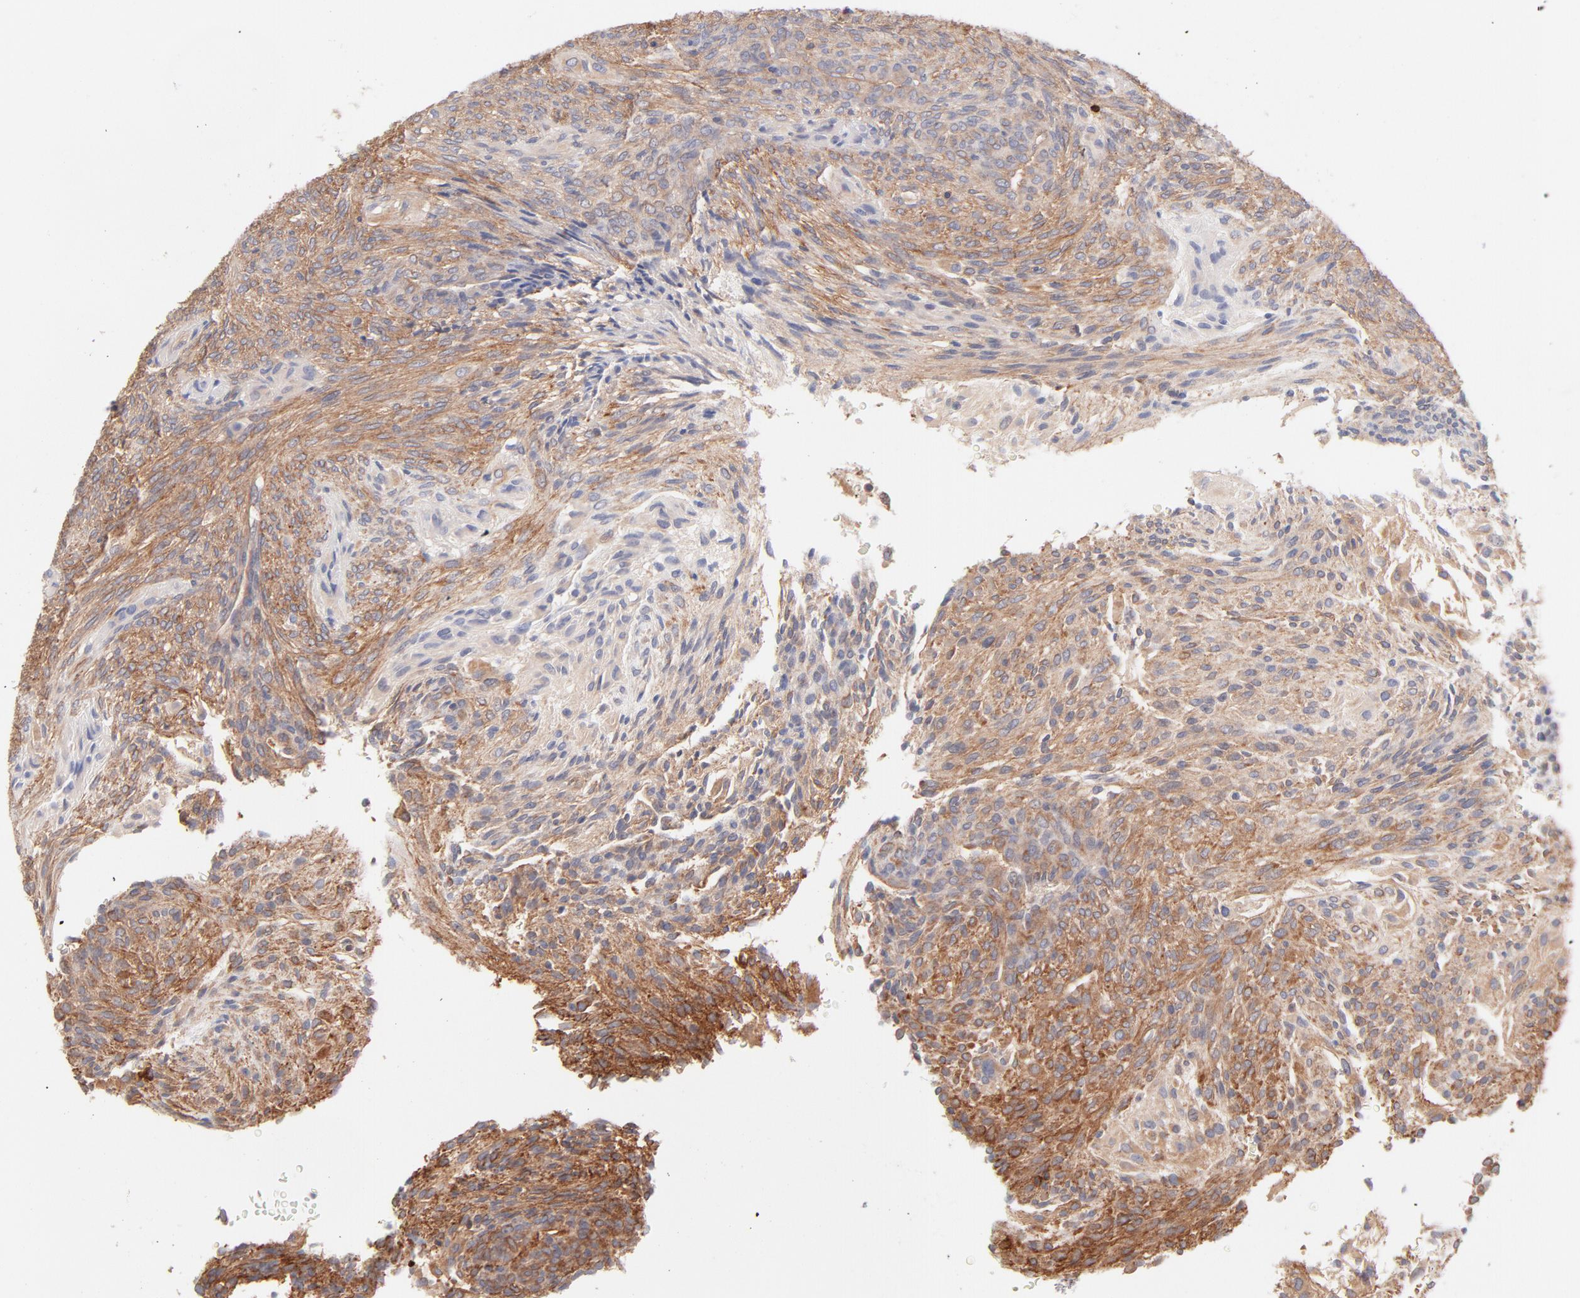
{"staining": {"intensity": "moderate", "quantity": ">75%", "location": "cytoplasmic/membranous"}, "tissue": "glioma", "cell_type": "Tumor cells", "image_type": "cancer", "snomed": [{"axis": "morphology", "description": "Glioma, malignant, High grade"}, {"axis": "topography", "description": "Cerebral cortex"}], "caption": "Immunohistochemical staining of human malignant glioma (high-grade) exhibits medium levels of moderate cytoplasmic/membranous expression in approximately >75% of tumor cells.", "gene": "LDLRAP1", "patient": {"sex": "female", "age": 55}}